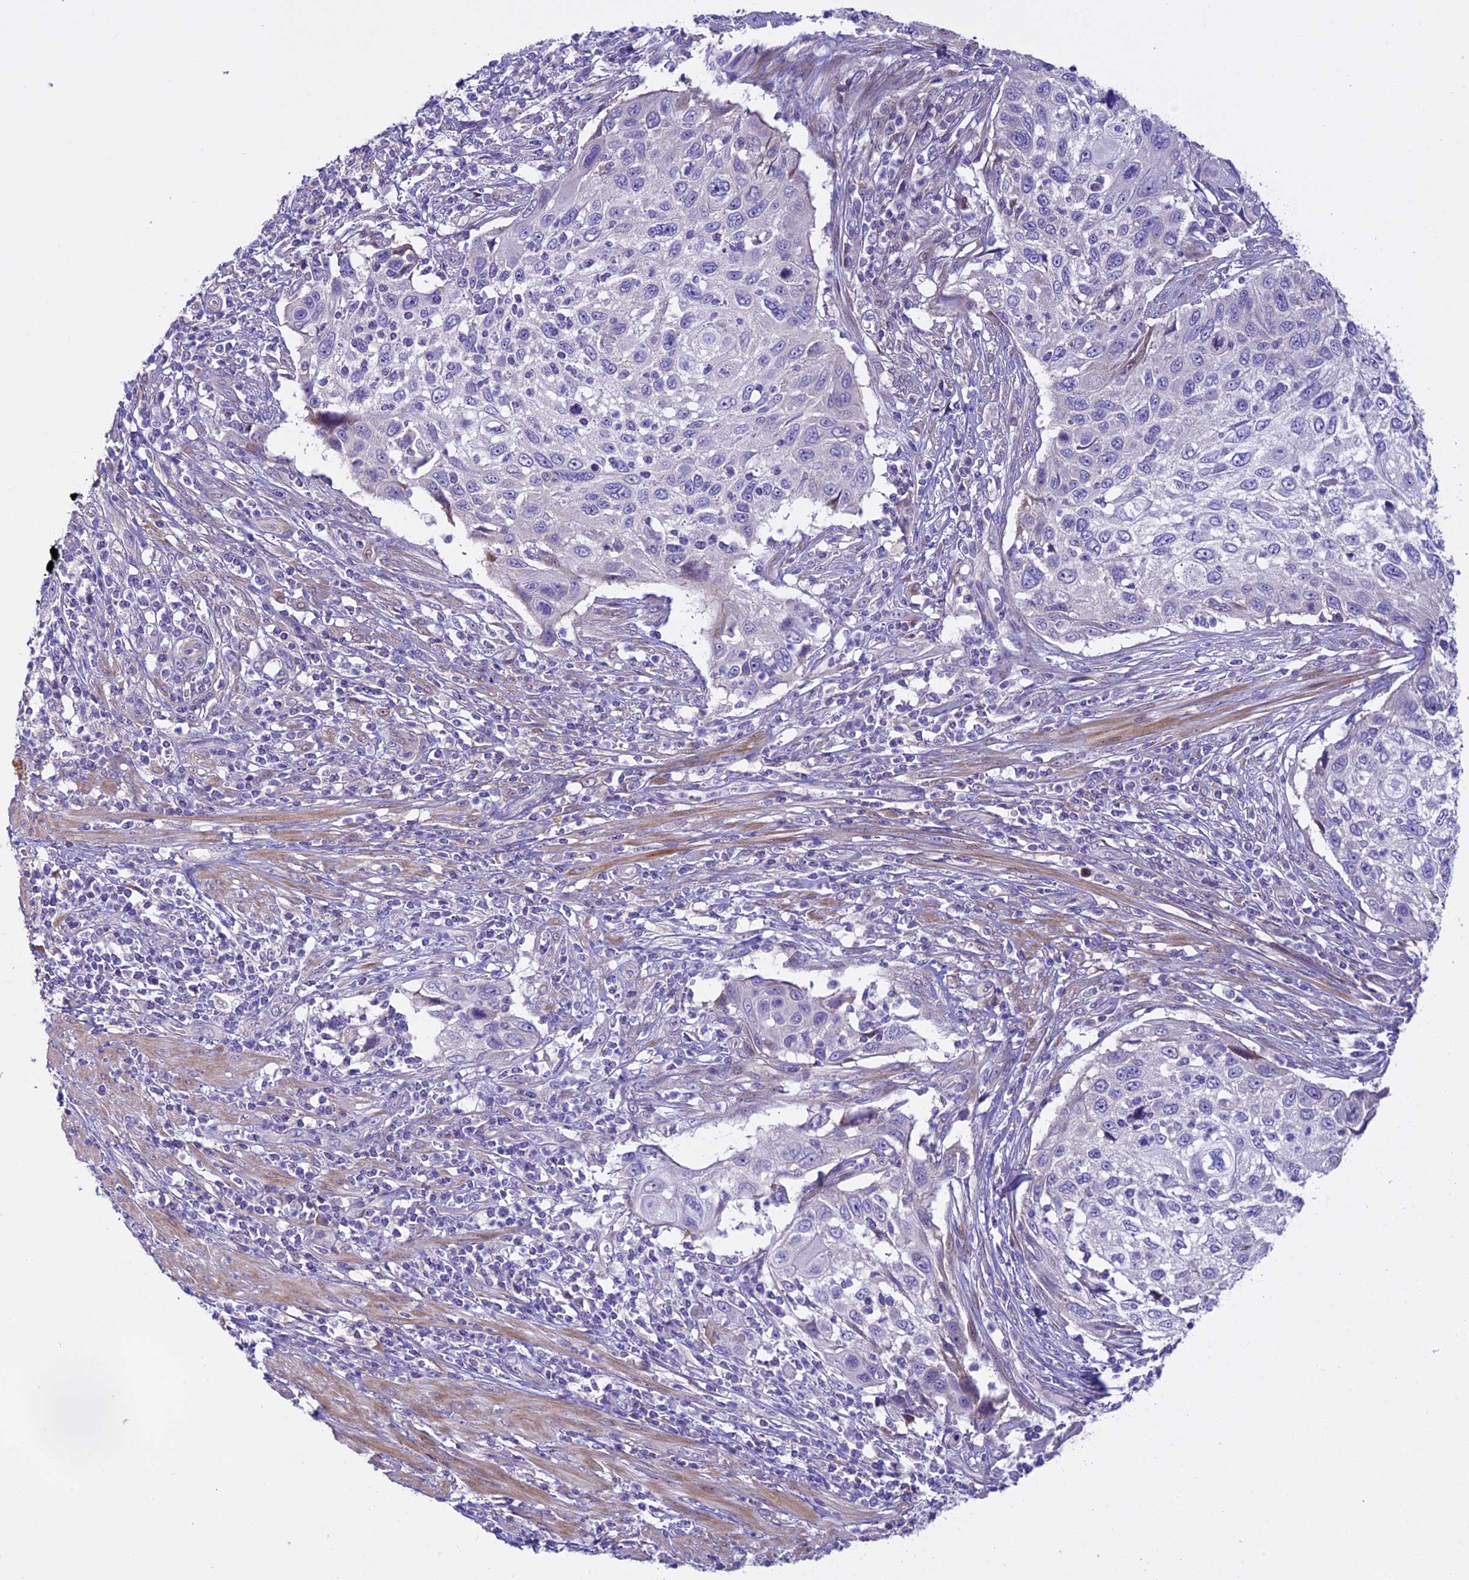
{"staining": {"intensity": "negative", "quantity": "none", "location": "none"}, "tissue": "cervical cancer", "cell_type": "Tumor cells", "image_type": "cancer", "snomed": [{"axis": "morphology", "description": "Squamous cell carcinoma, NOS"}, {"axis": "topography", "description": "Cervix"}], "caption": "The image displays no significant positivity in tumor cells of squamous cell carcinoma (cervical).", "gene": "SPIRE1", "patient": {"sex": "female", "age": 70}}